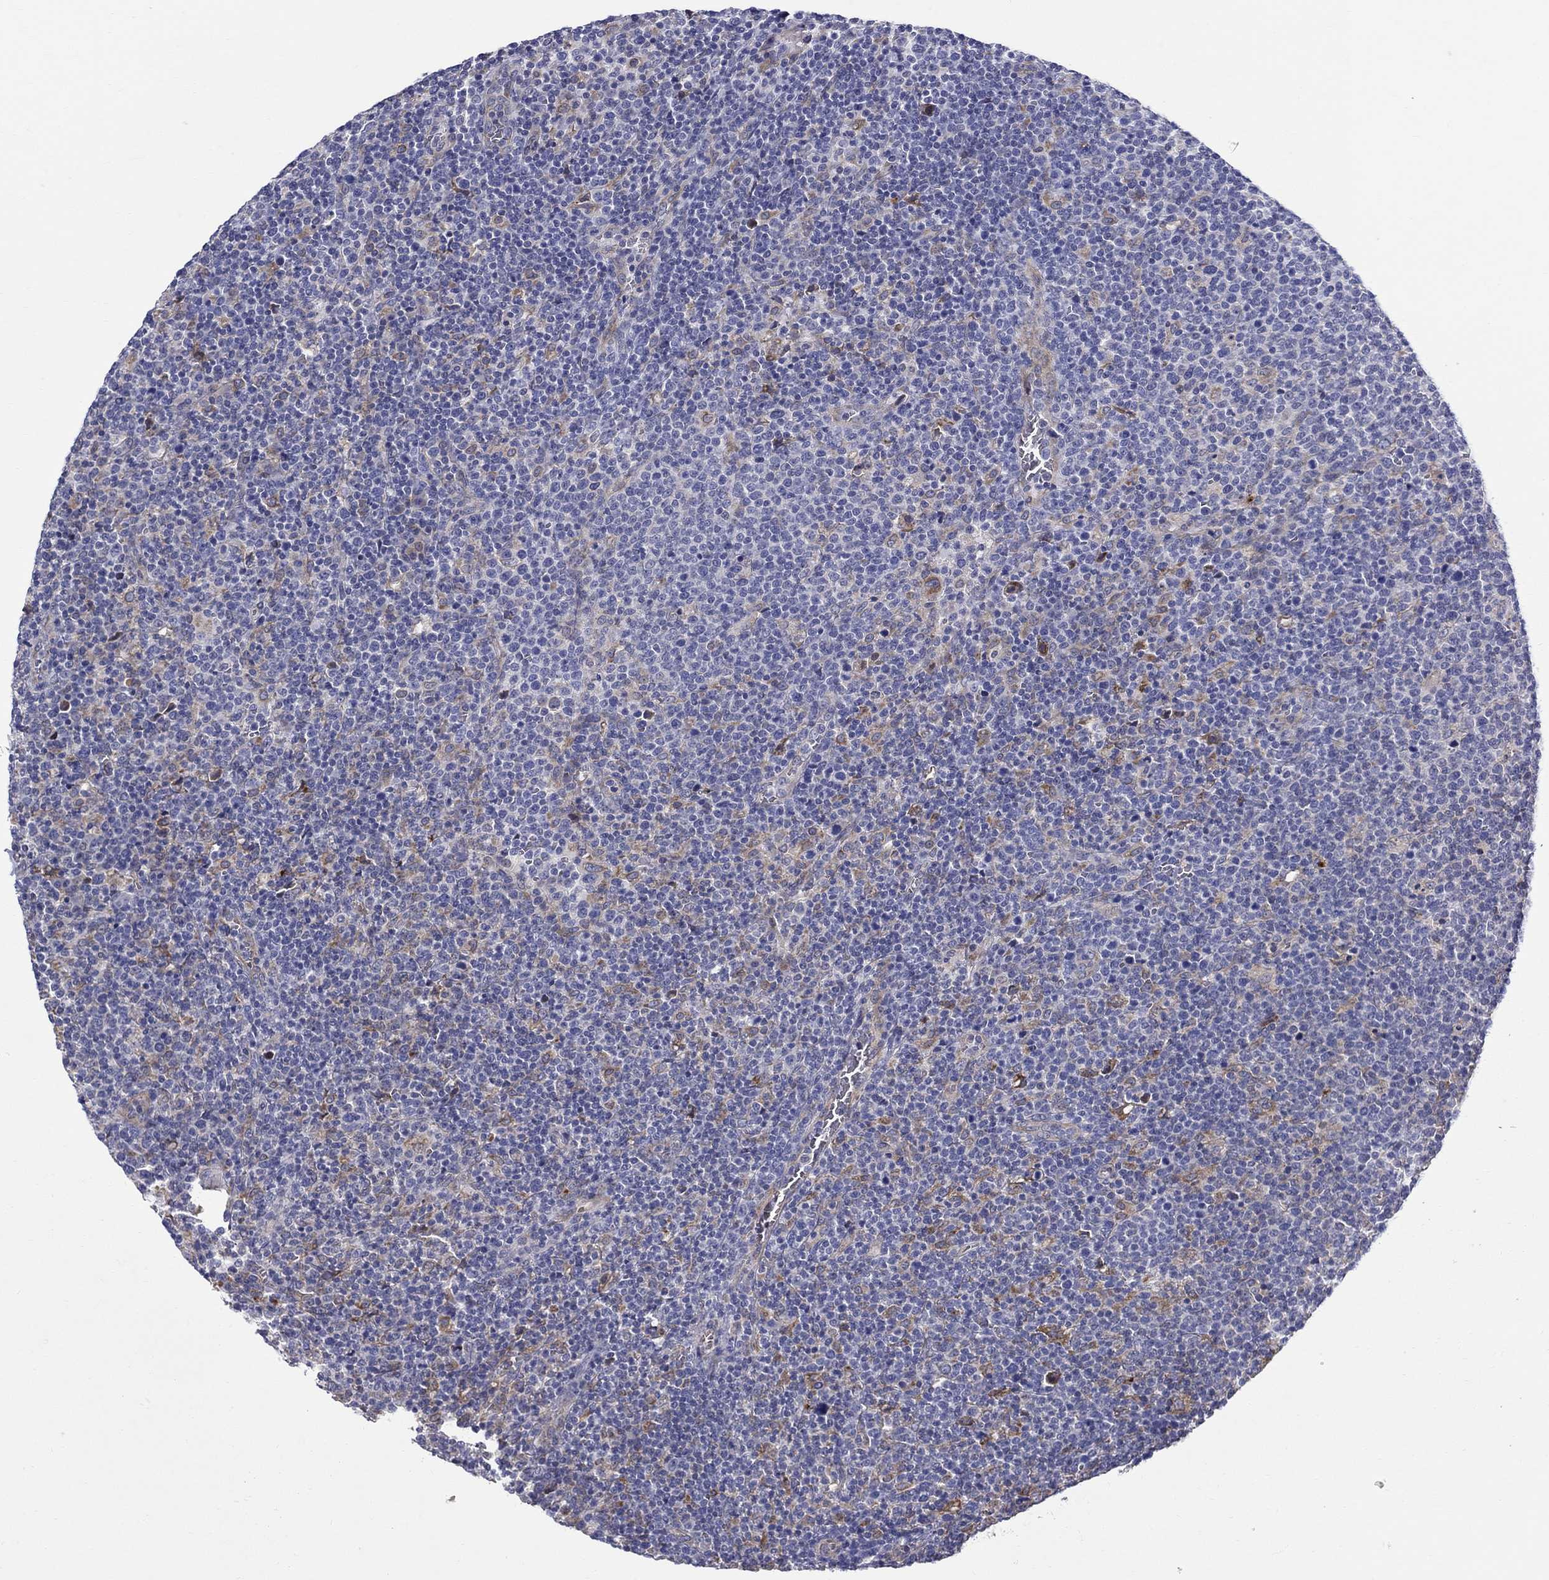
{"staining": {"intensity": "negative", "quantity": "none", "location": "none"}, "tissue": "lymphoma", "cell_type": "Tumor cells", "image_type": "cancer", "snomed": [{"axis": "morphology", "description": "Malignant lymphoma, non-Hodgkin's type, High grade"}, {"axis": "topography", "description": "Lymph node"}], "caption": "Immunohistochemical staining of lymphoma displays no significant positivity in tumor cells.", "gene": "QRFPR", "patient": {"sex": "male", "age": 61}}